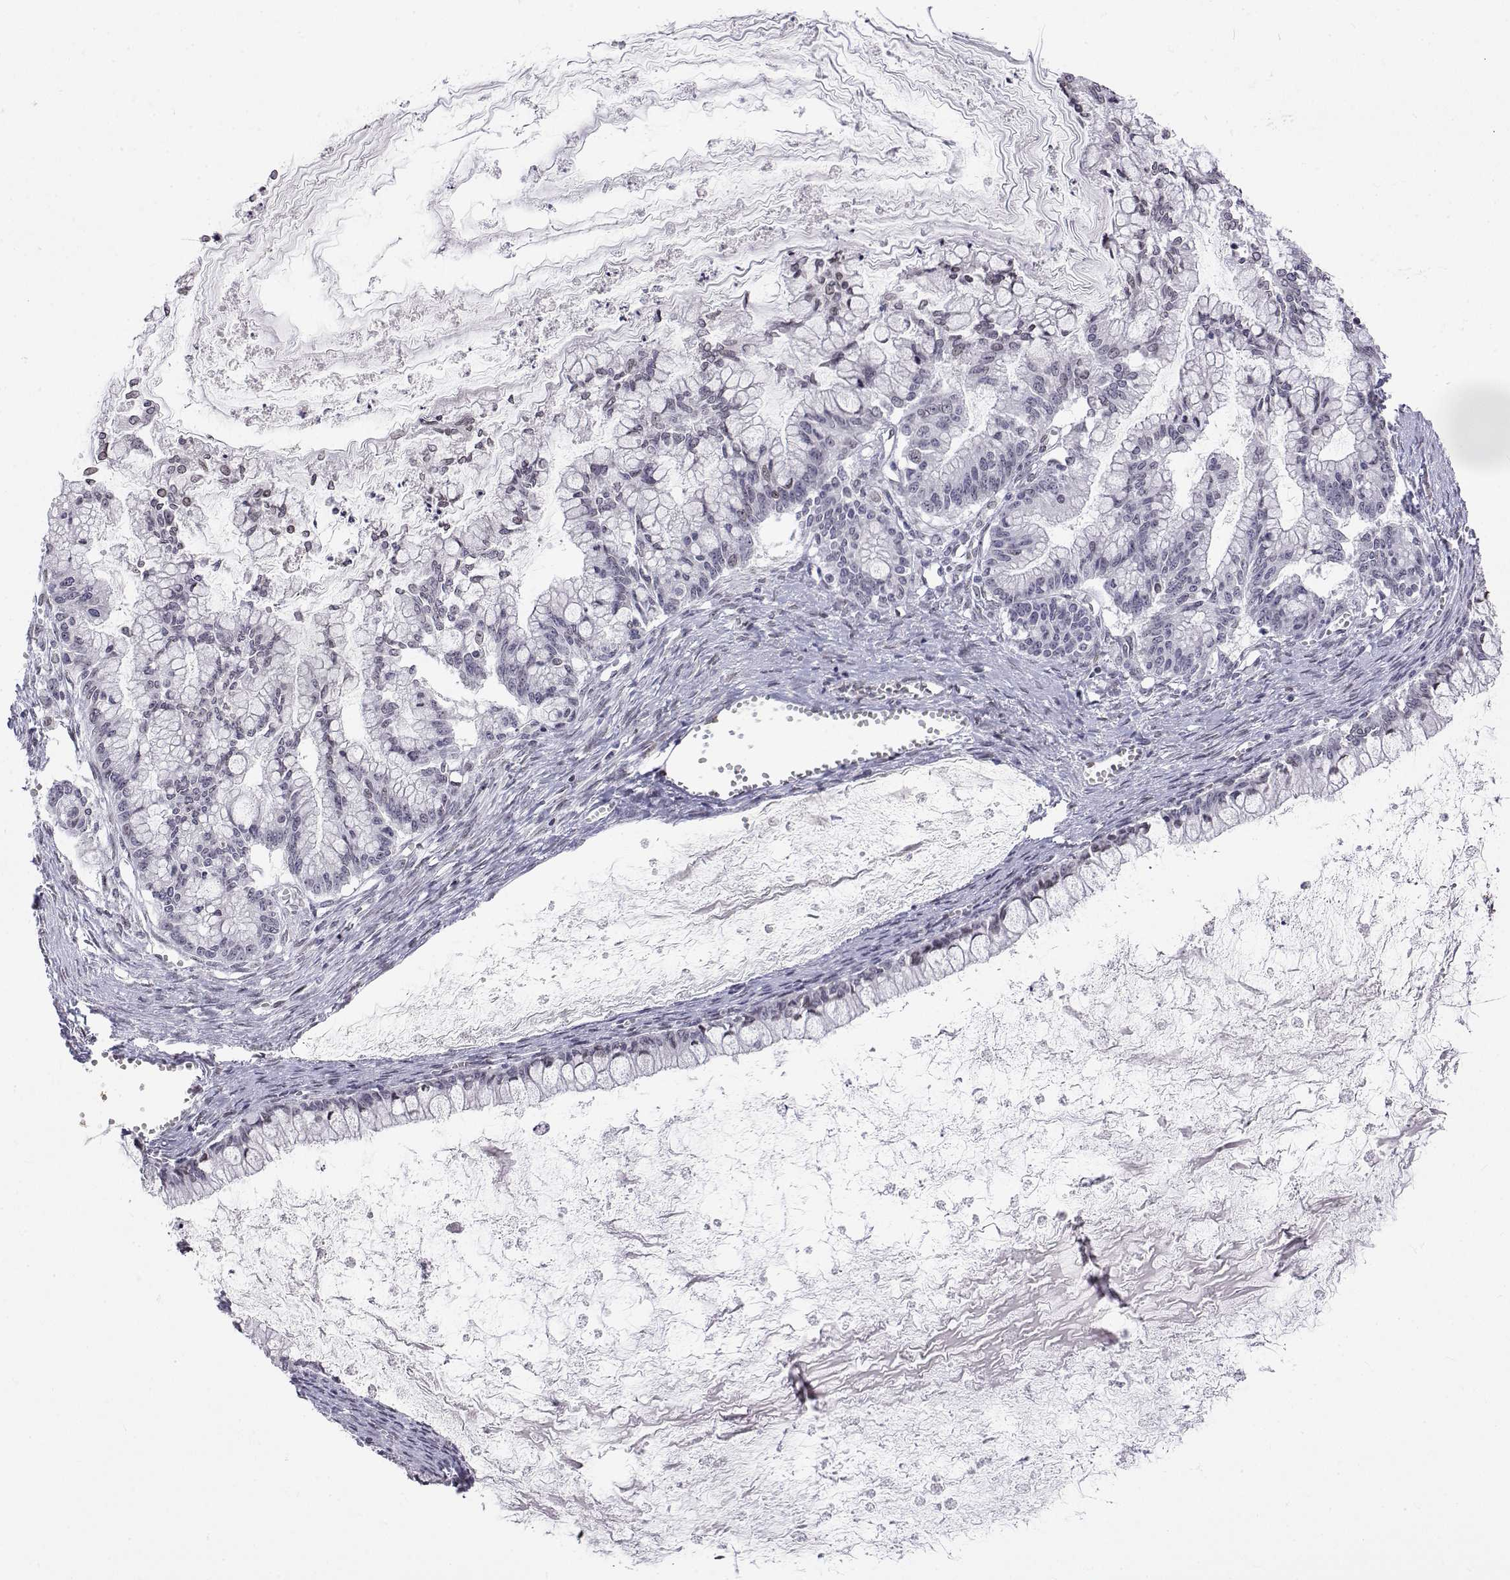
{"staining": {"intensity": "negative", "quantity": "none", "location": "none"}, "tissue": "ovarian cancer", "cell_type": "Tumor cells", "image_type": "cancer", "snomed": [{"axis": "morphology", "description": "Cystadenocarcinoma, mucinous, NOS"}, {"axis": "topography", "description": "Ovary"}], "caption": "Tumor cells show no significant expression in ovarian cancer.", "gene": "ZNF532", "patient": {"sex": "female", "age": 67}}